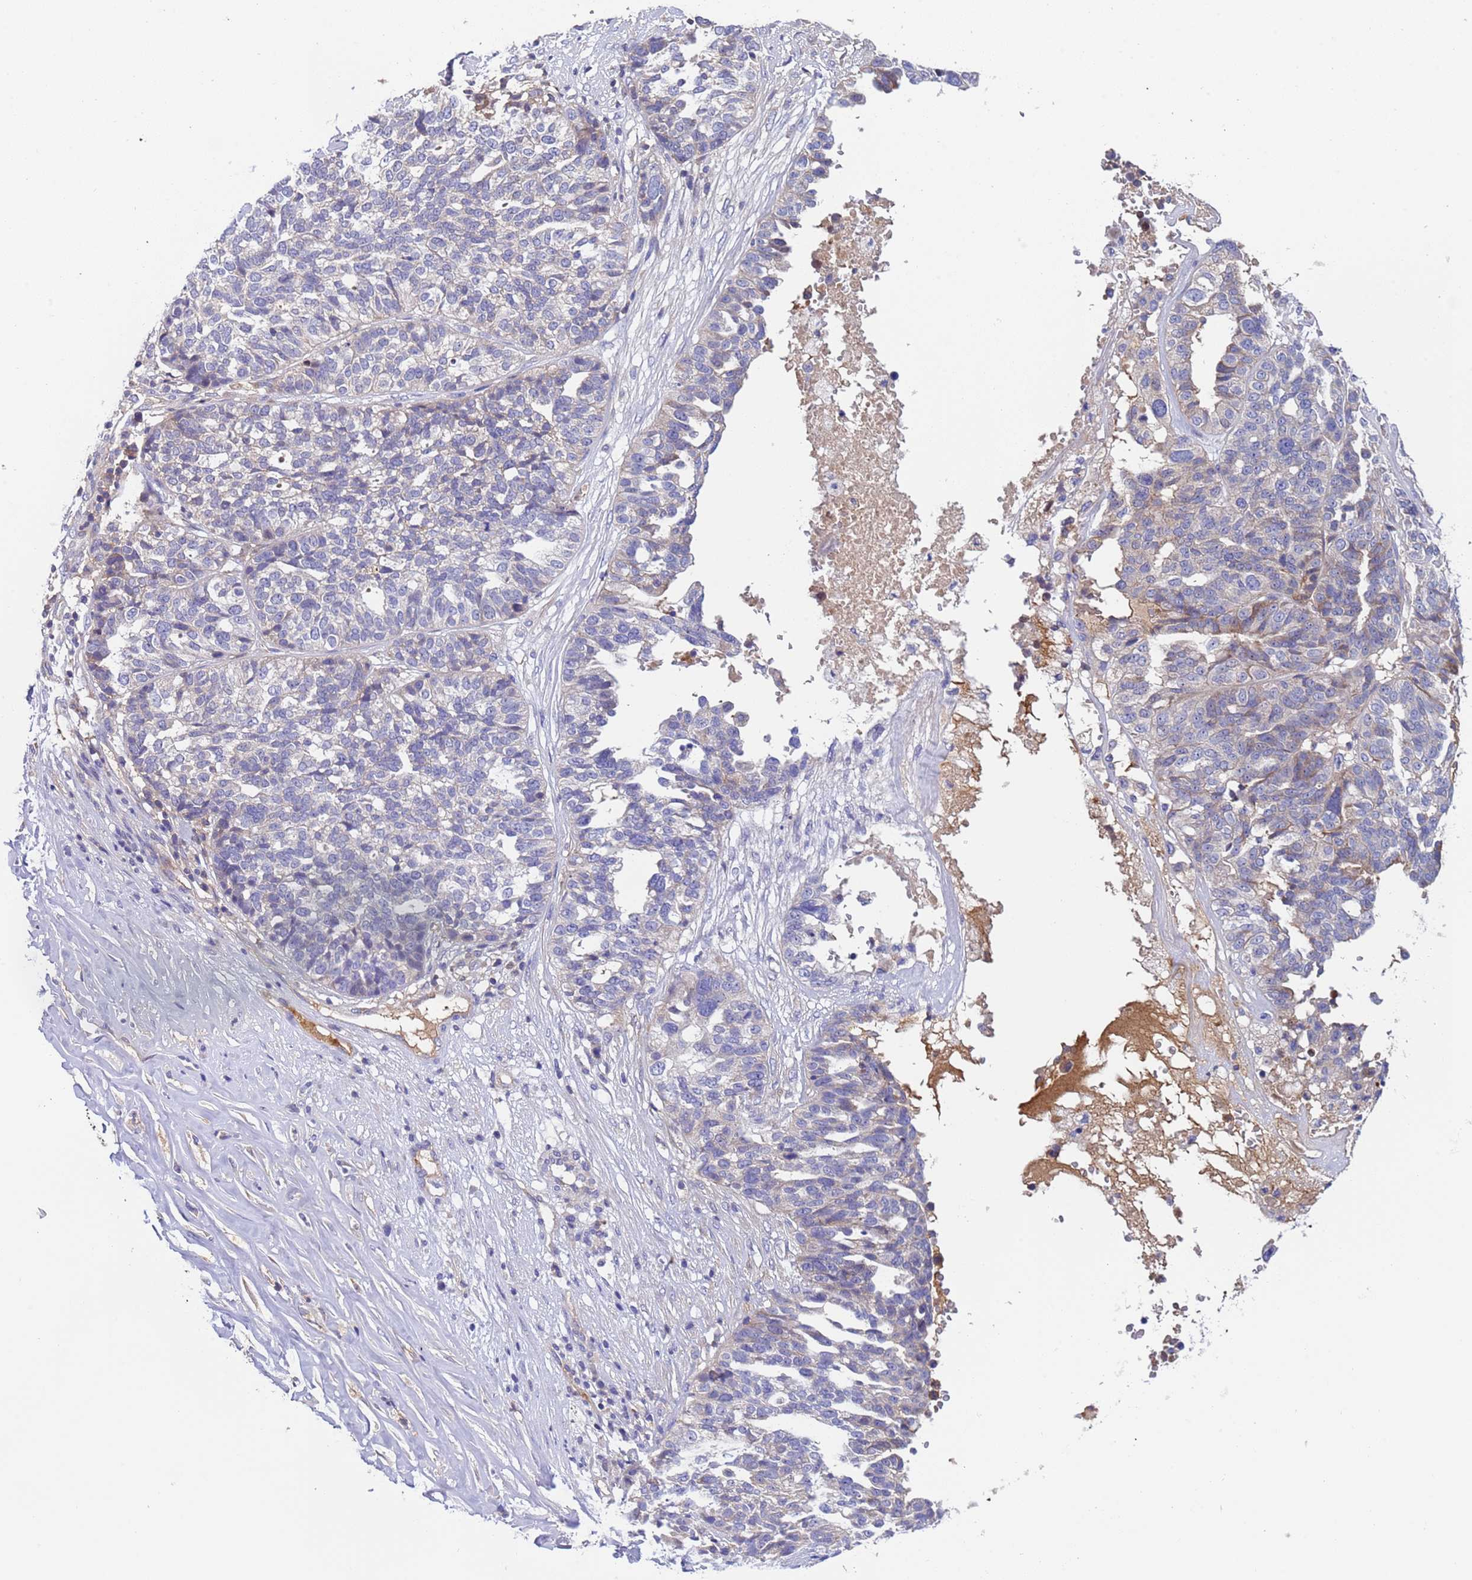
{"staining": {"intensity": "negative", "quantity": "none", "location": "none"}, "tissue": "ovarian cancer", "cell_type": "Tumor cells", "image_type": "cancer", "snomed": [{"axis": "morphology", "description": "Cystadenocarcinoma, serous, NOS"}, {"axis": "topography", "description": "Ovary"}], "caption": "An image of human ovarian serous cystadenocarcinoma is negative for staining in tumor cells.", "gene": "PARP16", "patient": {"sex": "female", "age": 59}}